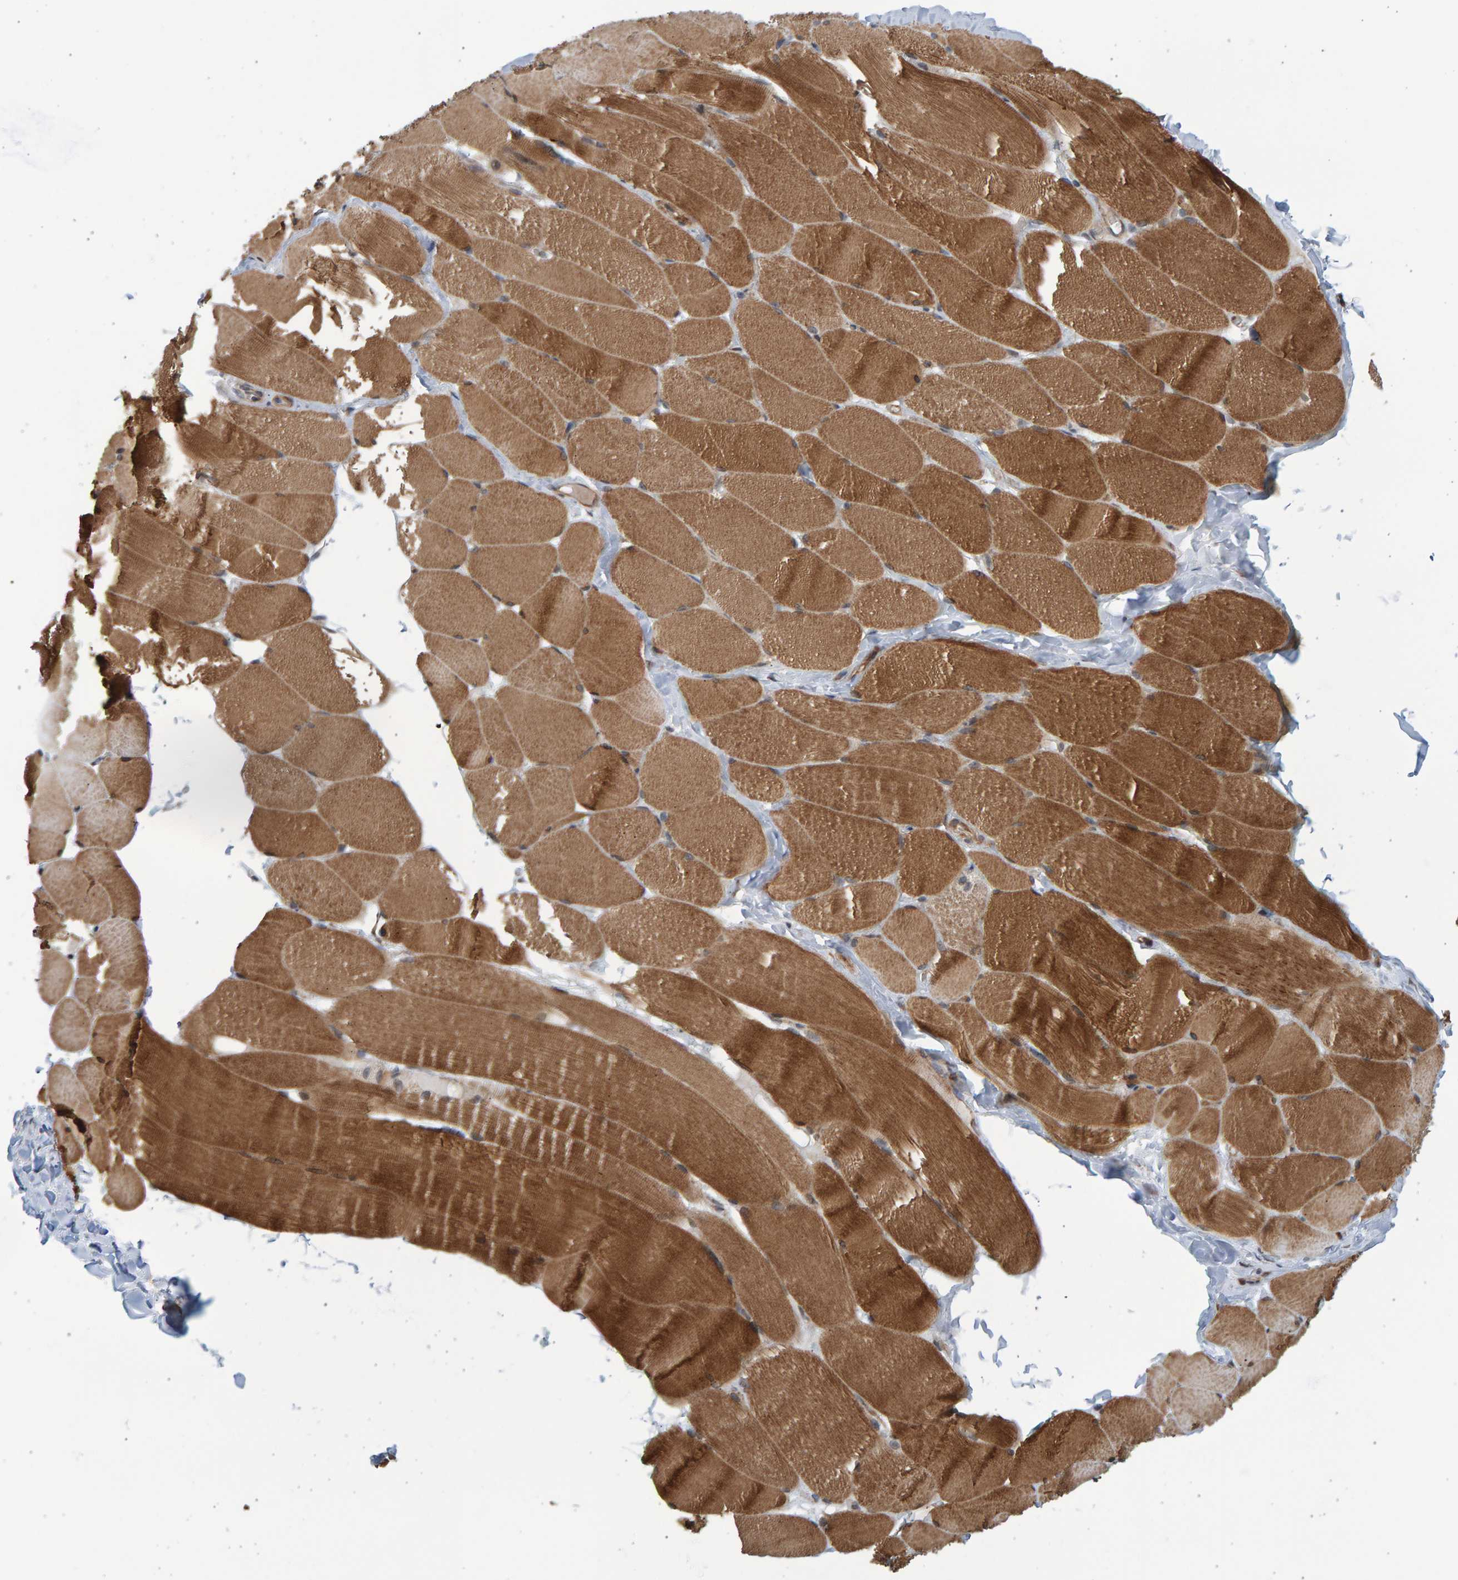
{"staining": {"intensity": "moderate", "quantity": ">75%", "location": "cytoplasmic/membranous"}, "tissue": "skeletal muscle", "cell_type": "Myocytes", "image_type": "normal", "snomed": [{"axis": "morphology", "description": "Normal tissue, NOS"}, {"axis": "topography", "description": "Skin"}, {"axis": "topography", "description": "Skeletal muscle"}], "caption": "Protein staining of benign skeletal muscle displays moderate cytoplasmic/membranous positivity in approximately >75% of myocytes.", "gene": "LRBA", "patient": {"sex": "male", "age": 83}}